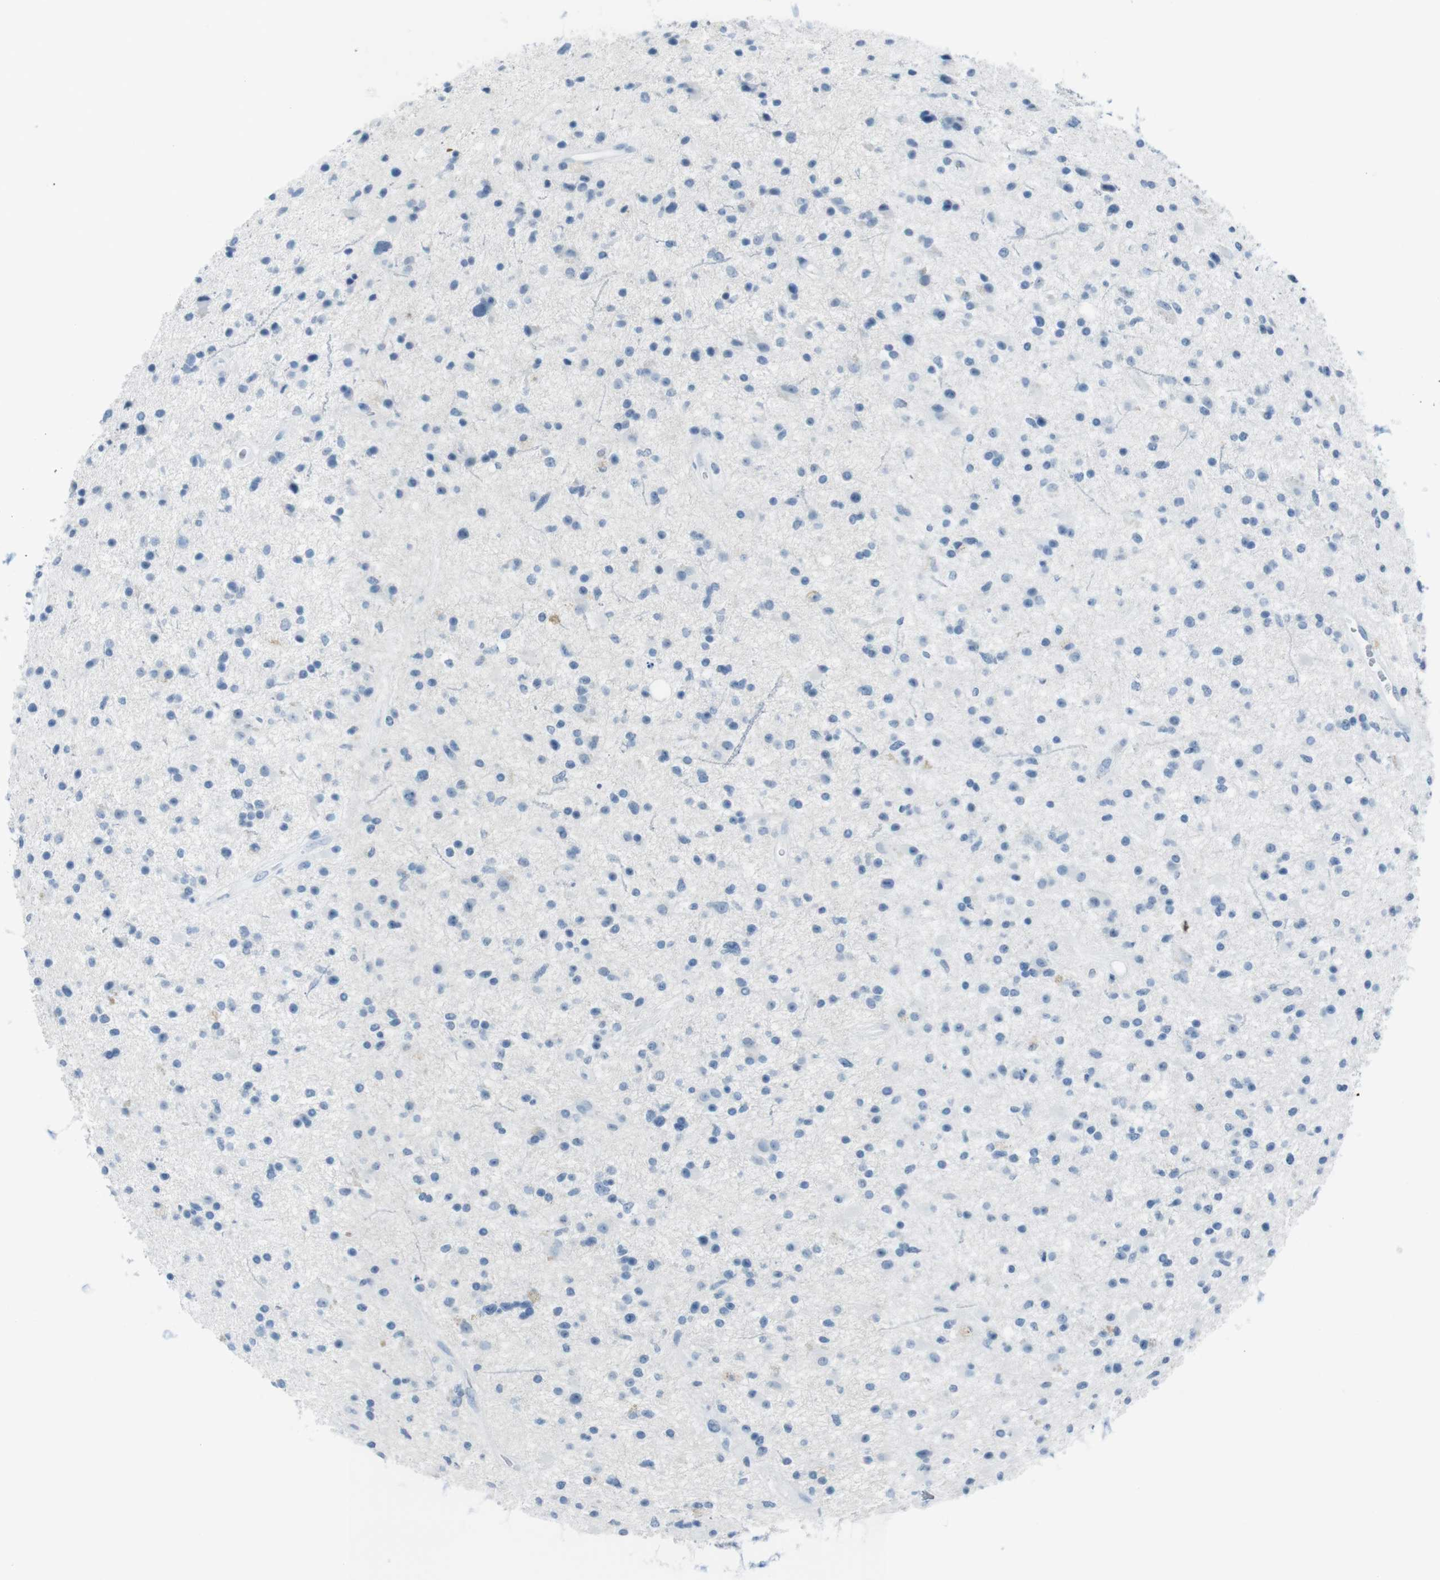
{"staining": {"intensity": "negative", "quantity": "none", "location": "none"}, "tissue": "glioma", "cell_type": "Tumor cells", "image_type": "cancer", "snomed": [{"axis": "morphology", "description": "Glioma, malignant, High grade"}, {"axis": "topography", "description": "Brain"}], "caption": "High-grade glioma (malignant) was stained to show a protein in brown. There is no significant staining in tumor cells. Brightfield microscopy of immunohistochemistry (IHC) stained with DAB (3,3'-diaminobenzidine) (brown) and hematoxylin (blue), captured at high magnification.", "gene": "TMEM207", "patient": {"sex": "male", "age": 33}}